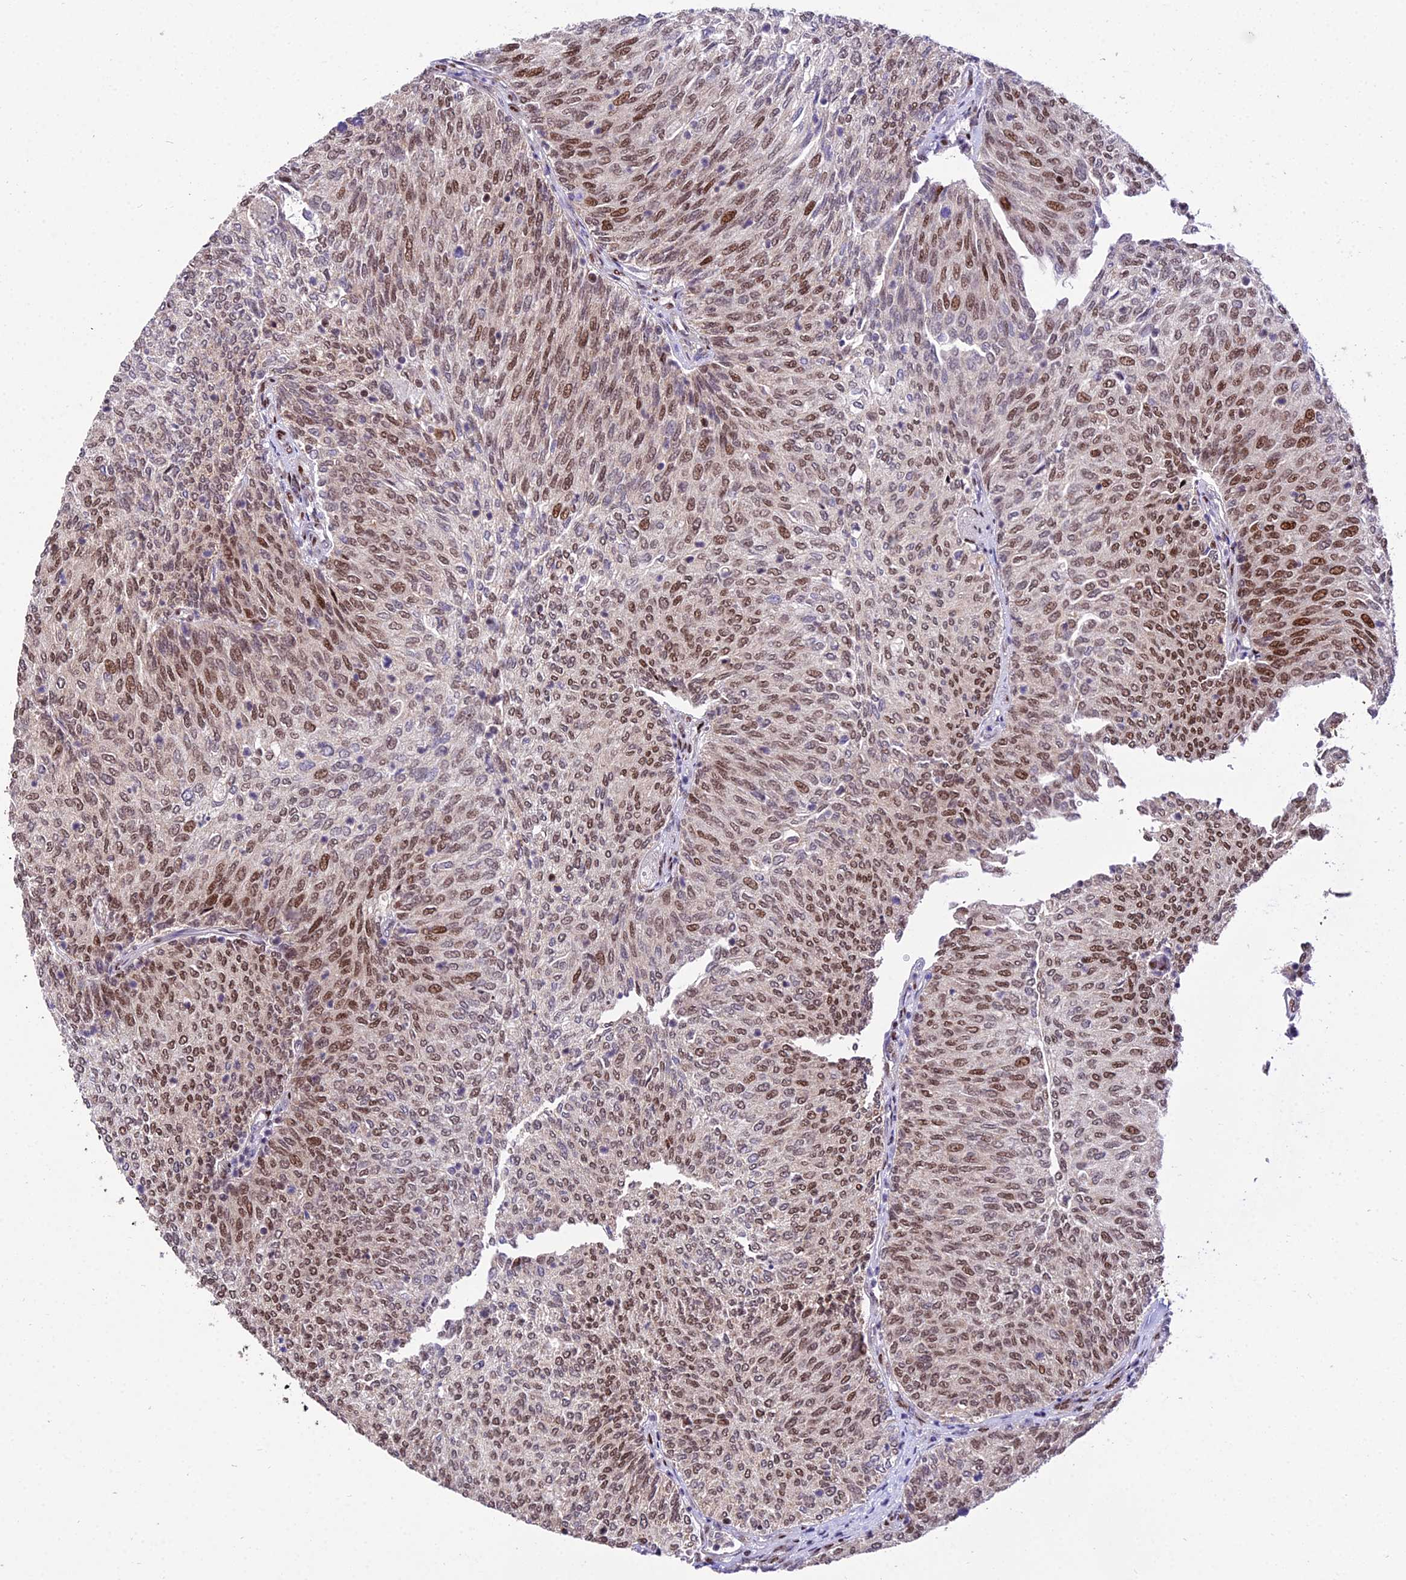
{"staining": {"intensity": "moderate", "quantity": ">75%", "location": "nuclear"}, "tissue": "urothelial cancer", "cell_type": "Tumor cells", "image_type": "cancer", "snomed": [{"axis": "morphology", "description": "Urothelial carcinoma, High grade"}, {"axis": "topography", "description": "Urinary bladder"}], "caption": "DAB immunohistochemical staining of urothelial cancer demonstrates moderate nuclear protein positivity in approximately >75% of tumor cells. (Brightfield microscopy of DAB IHC at high magnification).", "gene": "CIB3", "patient": {"sex": "female", "age": 79}}